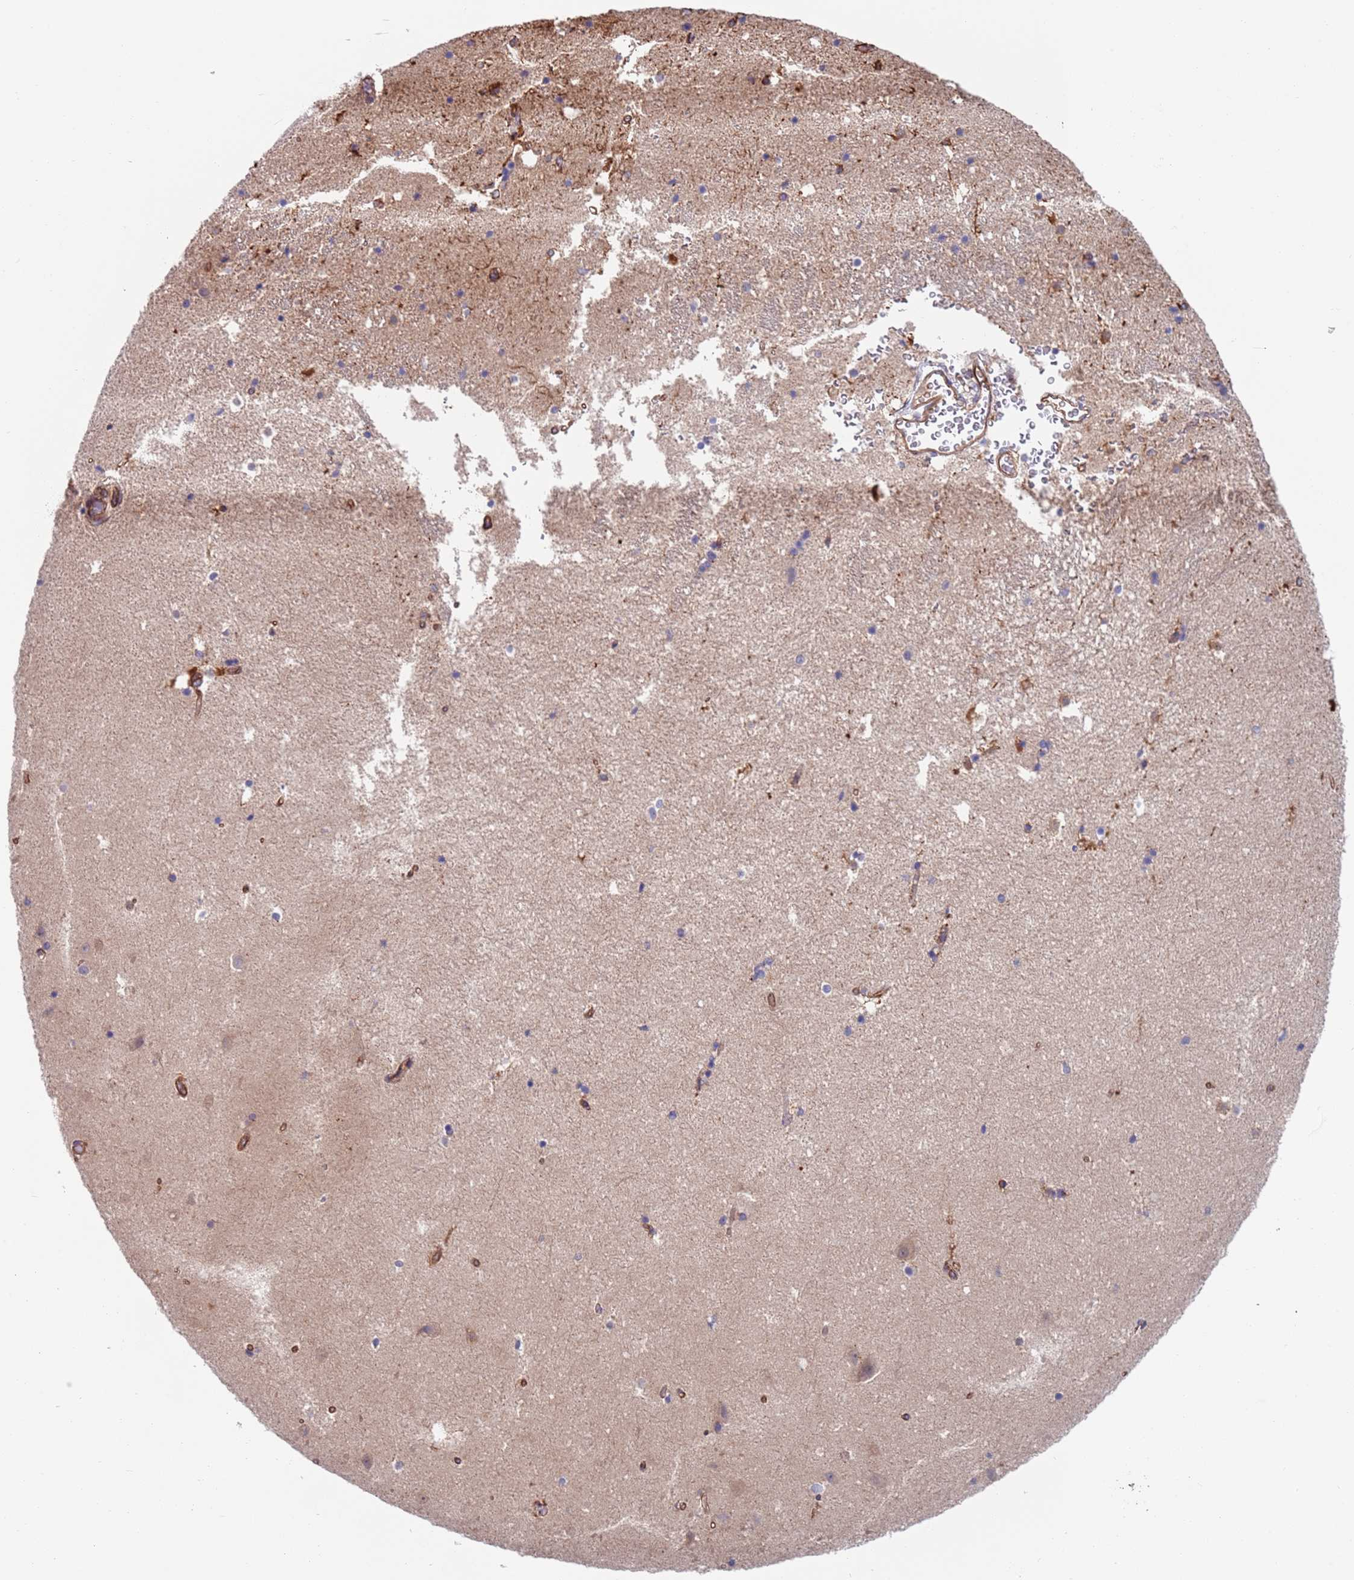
{"staining": {"intensity": "negative", "quantity": "none", "location": "none"}, "tissue": "hippocampus", "cell_type": "Glial cells", "image_type": "normal", "snomed": [{"axis": "morphology", "description": "Normal tissue, NOS"}, {"axis": "topography", "description": "Hippocampus"}], "caption": "Glial cells show no significant expression in normal hippocampus. Brightfield microscopy of immunohistochemistry stained with DAB (3,3'-diaminobenzidine) (brown) and hematoxylin (blue), captured at high magnification.", "gene": "JAKMIP2", "patient": {"sex": "female", "age": 52}}